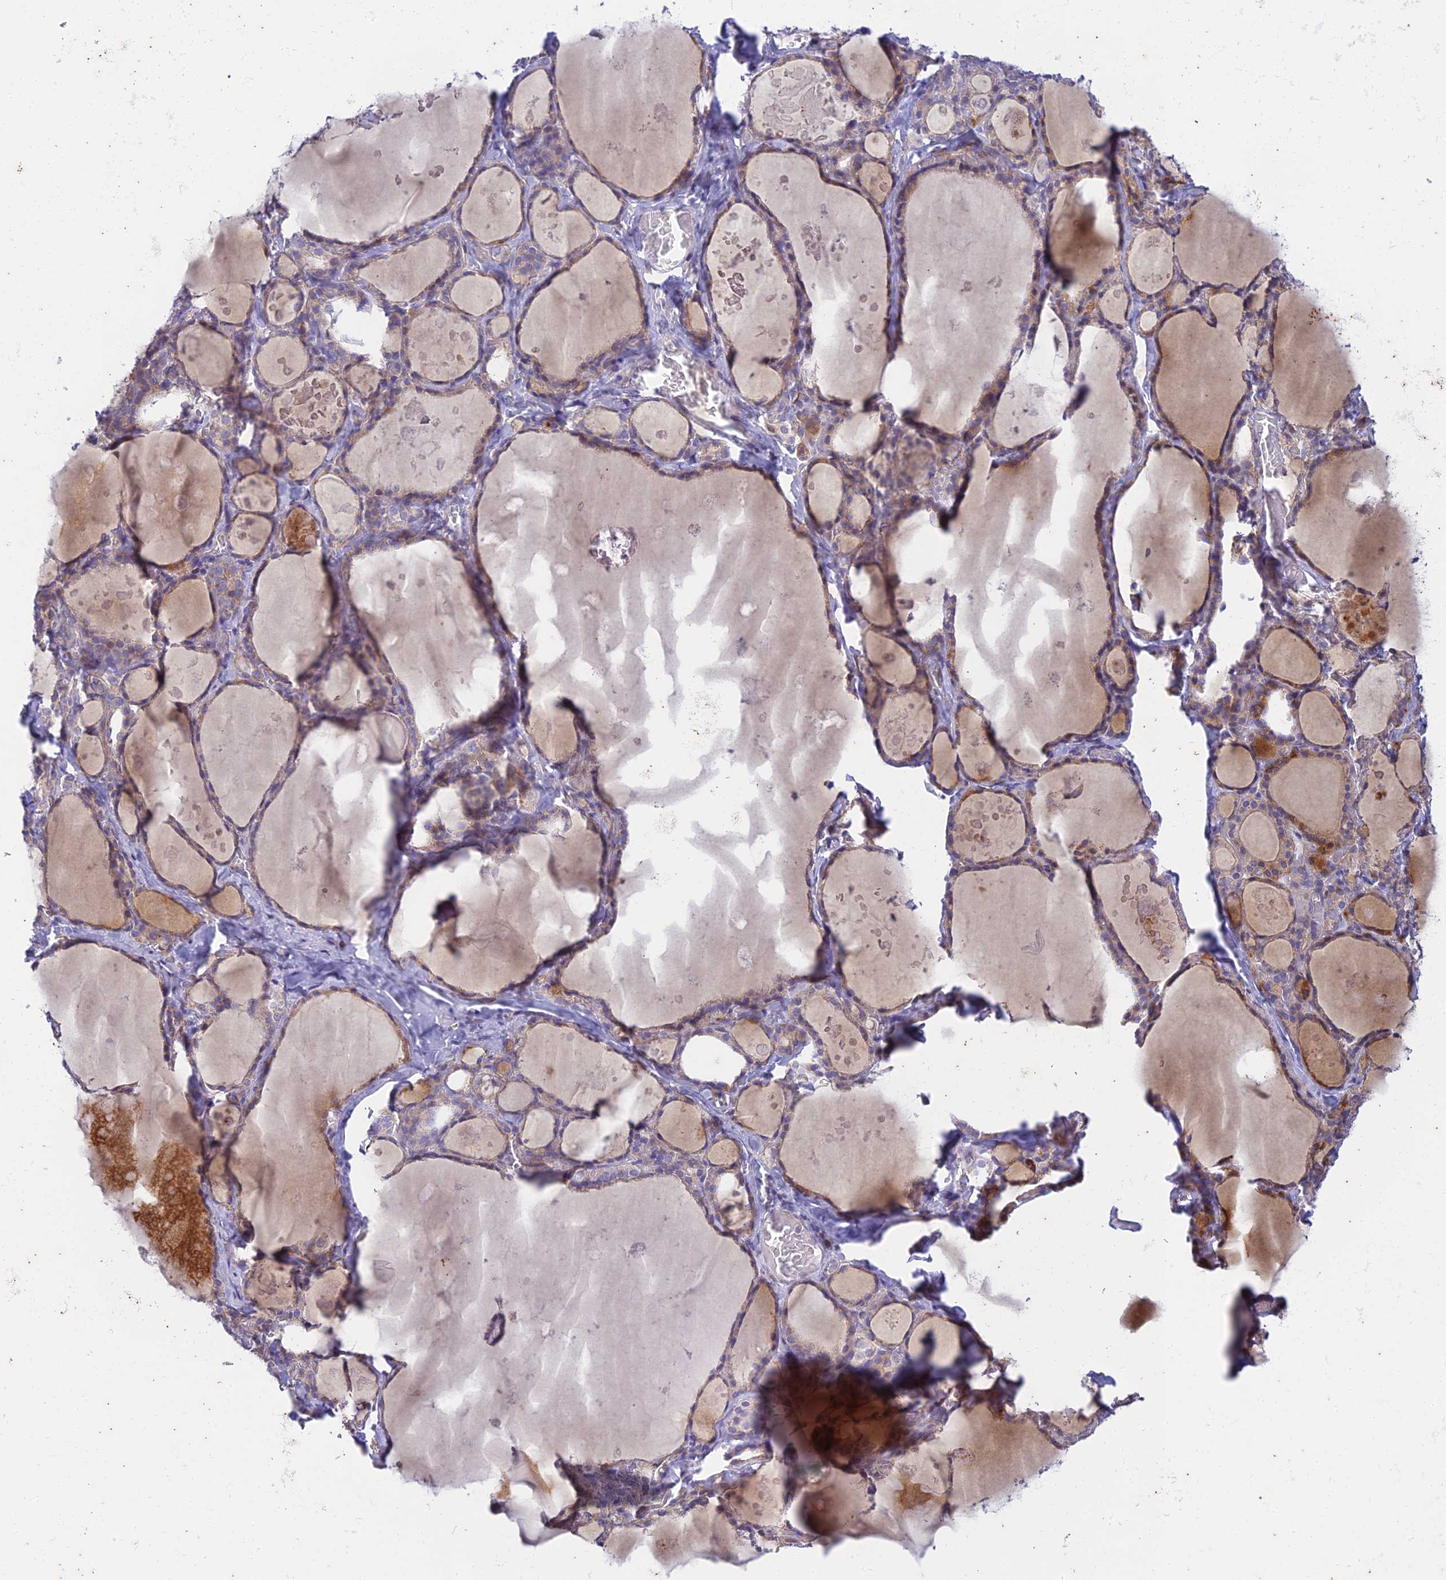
{"staining": {"intensity": "moderate", "quantity": "<25%", "location": "cytoplasmic/membranous"}, "tissue": "thyroid gland", "cell_type": "Glandular cells", "image_type": "normal", "snomed": [{"axis": "morphology", "description": "Normal tissue, NOS"}, {"axis": "topography", "description": "Thyroid gland"}], "caption": "Thyroid gland stained with a brown dye reveals moderate cytoplasmic/membranous positive positivity in about <25% of glandular cells.", "gene": "PTCD2", "patient": {"sex": "male", "age": 56}}